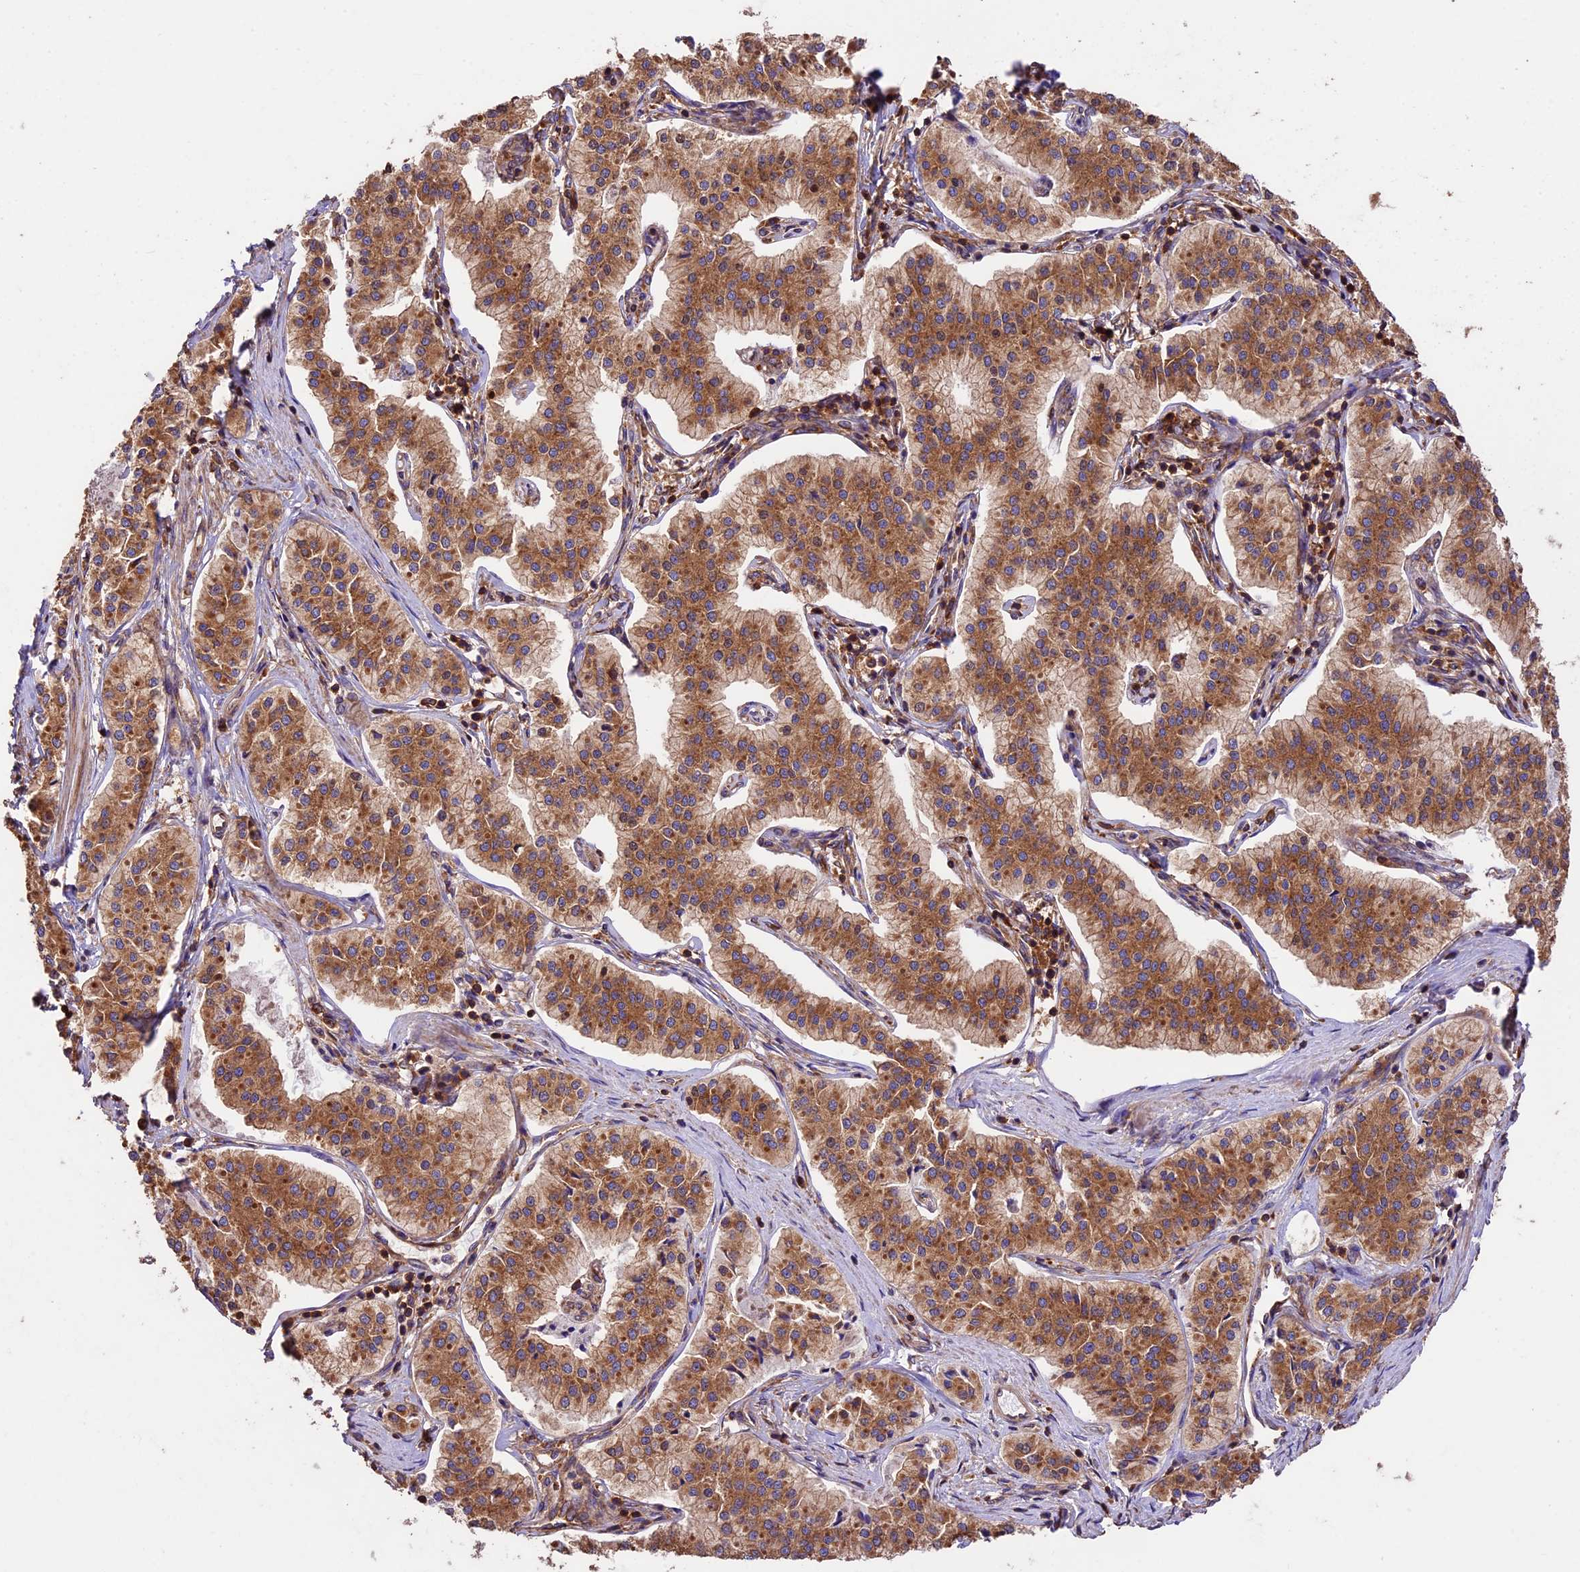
{"staining": {"intensity": "moderate", "quantity": ">75%", "location": "cytoplasmic/membranous"}, "tissue": "pancreatic cancer", "cell_type": "Tumor cells", "image_type": "cancer", "snomed": [{"axis": "morphology", "description": "Adenocarcinoma, NOS"}, {"axis": "topography", "description": "Pancreas"}], "caption": "This is a histology image of IHC staining of adenocarcinoma (pancreatic), which shows moderate positivity in the cytoplasmic/membranous of tumor cells.", "gene": "KARS1", "patient": {"sex": "female", "age": 50}}